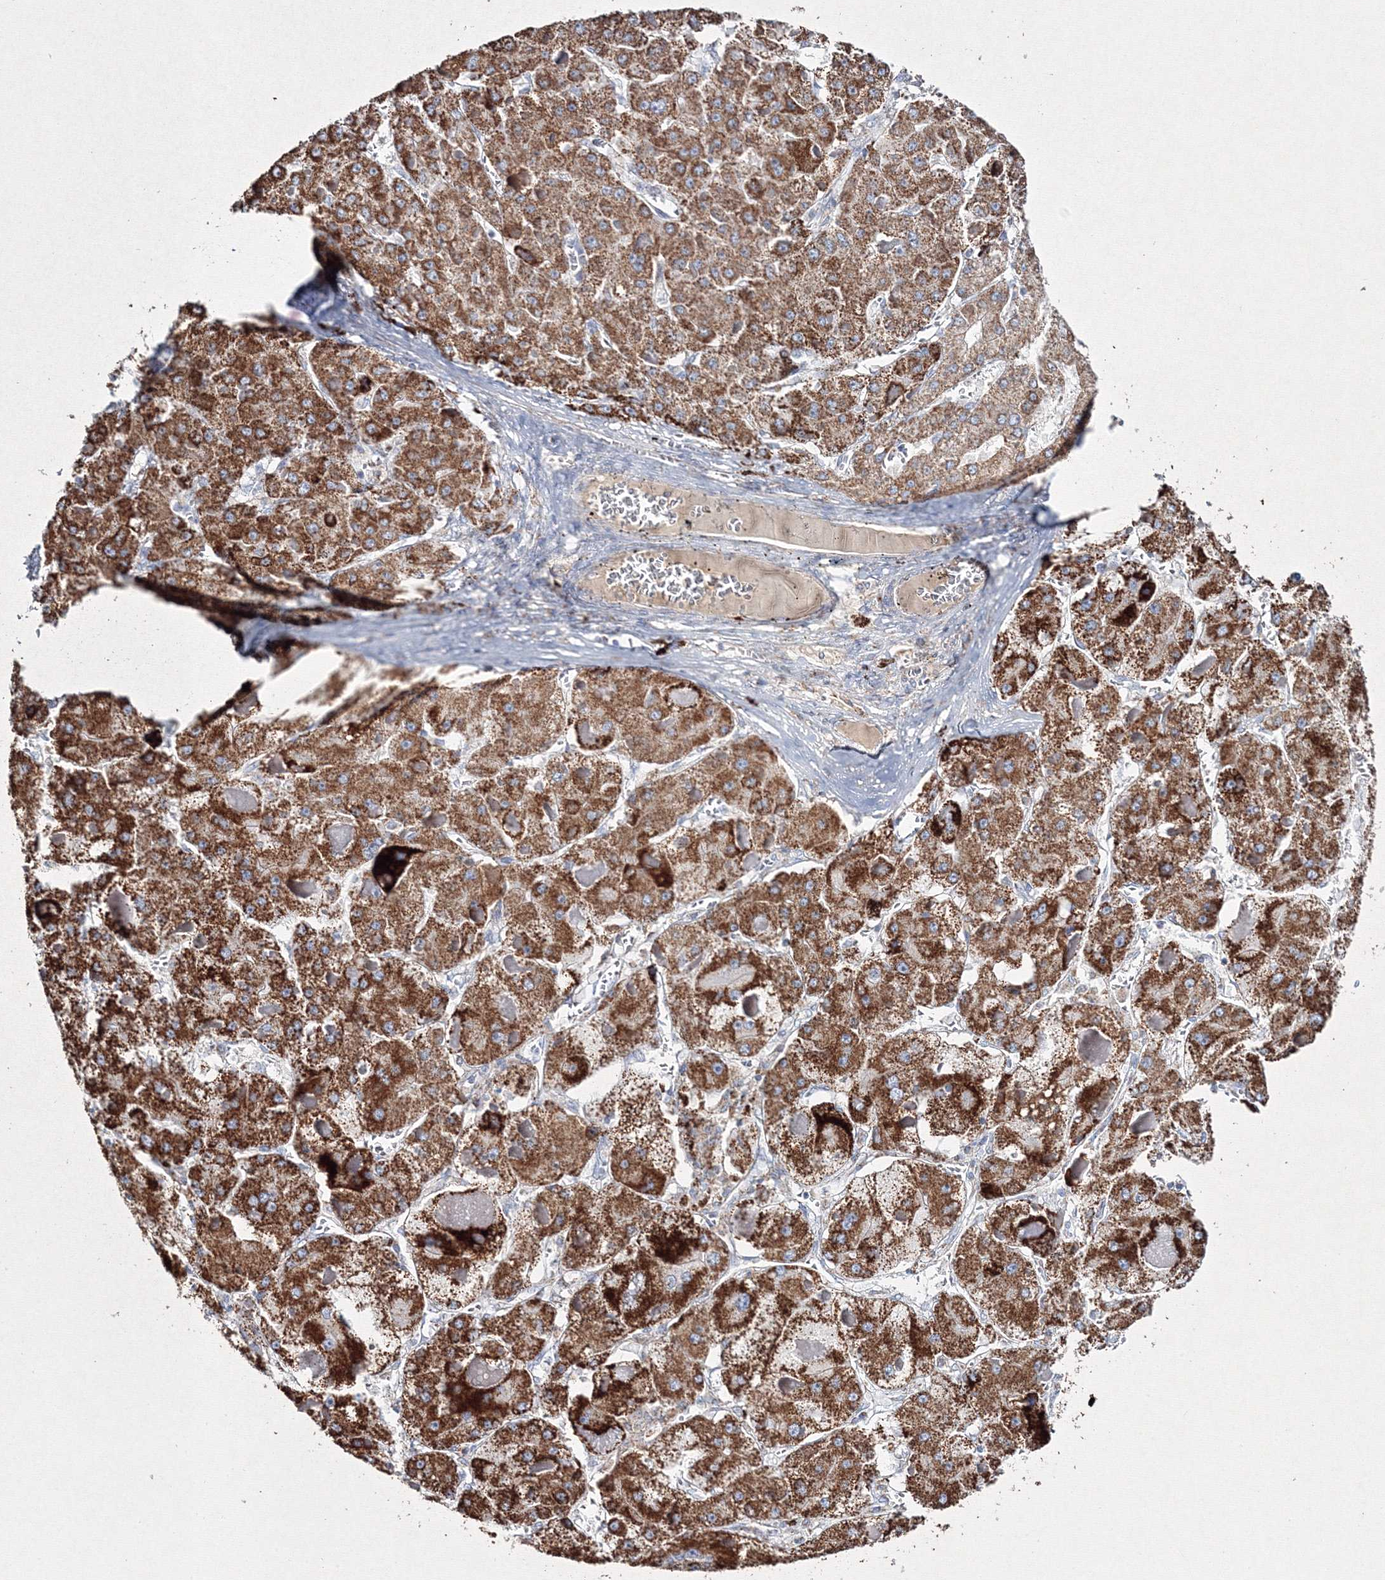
{"staining": {"intensity": "strong", "quantity": ">75%", "location": "cytoplasmic/membranous"}, "tissue": "liver cancer", "cell_type": "Tumor cells", "image_type": "cancer", "snomed": [{"axis": "morphology", "description": "Carcinoma, Hepatocellular, NOS"}, {"axis": "topography", "description": "Liver"}], "caption": "Immunohistochemical staining of liver cancer (hepatocellular carcinoma) exhibits high levels of strong cytoplasmic/membranous protein positivity in about >75% of tumor cells.", "gene": "IGSF9", "patient": {"sex": "female", "age": 73}}